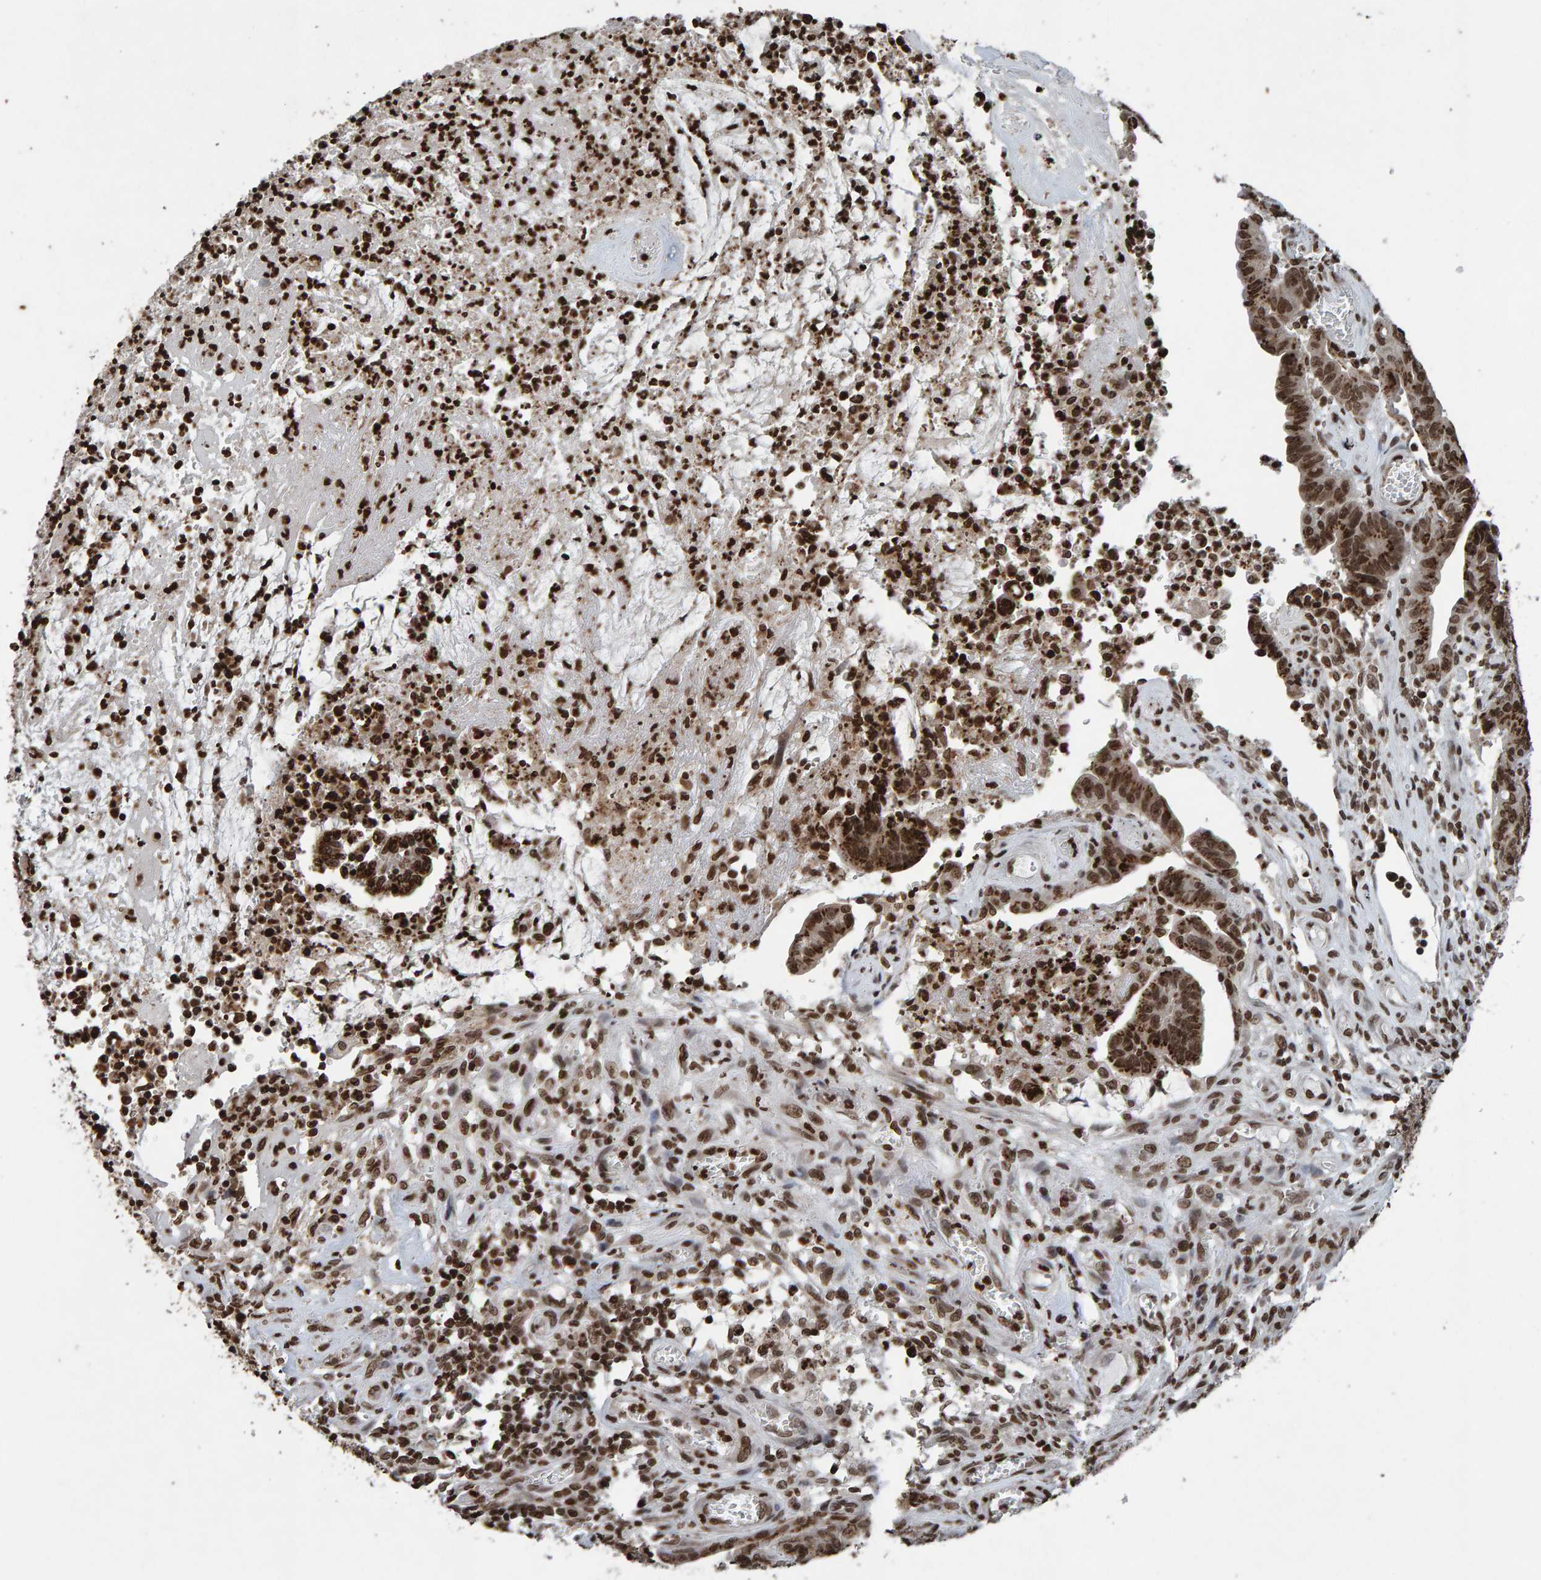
{"staining": {"intensity": "strong", "quantity": ">75%", "location": "cytoplasmic/membranous,nuclear"}, "tissue": "colorectal cancer", "cell_type": "Tumor cells", "image_type": "cancer", "snomed": [{"axis": "morphology", "description": "Adenocarcinoma, NOS"}, {"axis": "topography", "description": "Colon"}], "caption": "Immunohistochemistry image of adenocarcinoma (colorectal) stained for a protein (brown), which reveals high levels of strong cytoplasmic/membranous and nuclear expression in approximately >75% of tumor cells.", "gene": "H2AZ1", "patient": {"sex": "male", "age": 45}}